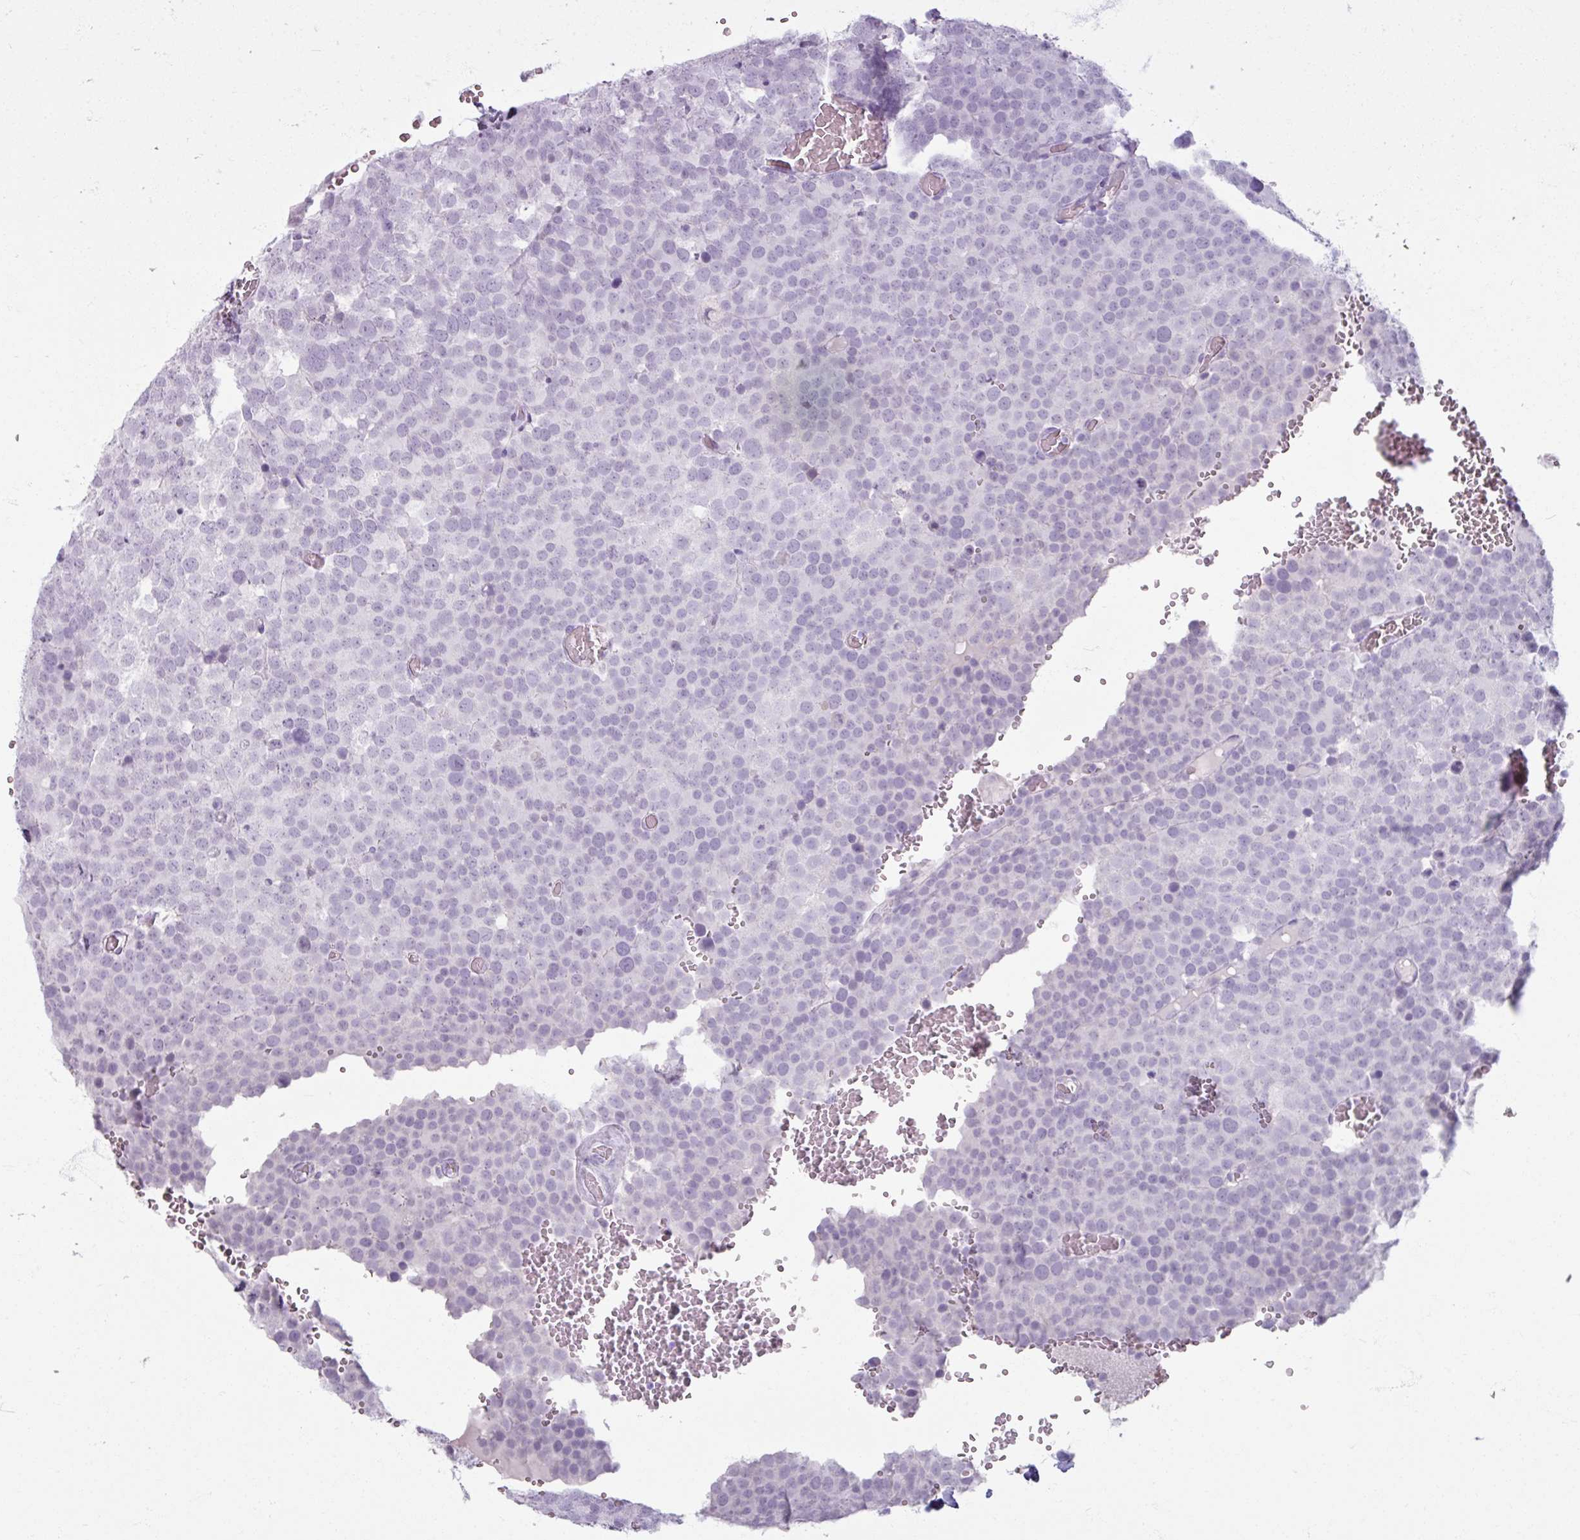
{"staining": {"intensity": "negative", "quantity": "none", "location": "none"}, "tissue": "testis cancer", "cell_type": "Tumor cells", "image_type": "cancer", "snomed": [{"axis": "morphology", "description": "Seminoma, NOS"}, {"axis": "topography", "description": "Testis"}], "caption": "The immunohistochemistry micrograph has no significant staining in tumor cells of seminoma (testis) tissue. (DAB immunohistochemistry visualized using brightfield microscopy, high magnification).", "gene": "ARG1", "patient": {"sex": "male", "age": 71}}